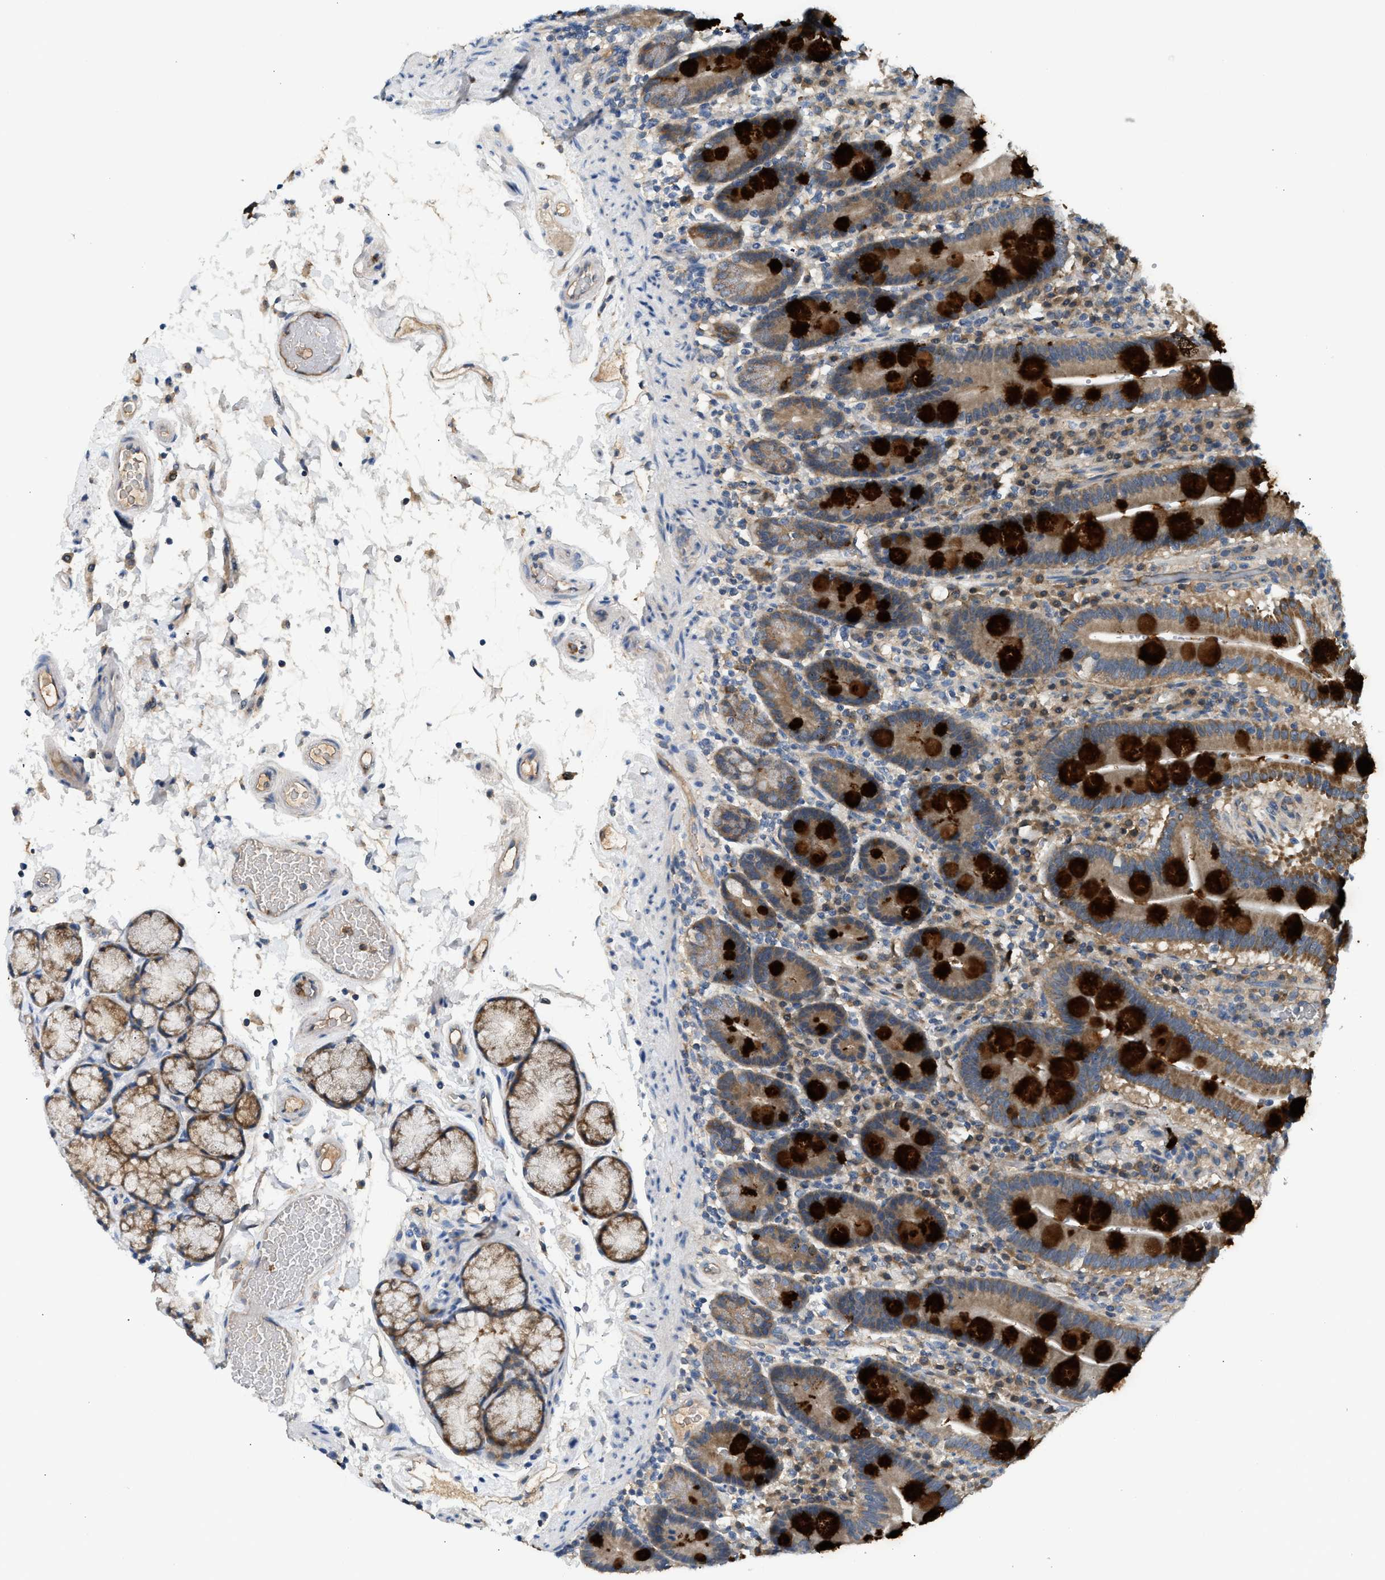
{"staining": {"intensity": "strong", "quantity": "25%-75%", "location": "cytoplasmic/membranous"}, "tissue": "duodenum", "cell_type": "Glandular cells", "image_type": "normal", "snomed": [{"axis": "morphology", "description": "Normal tissue, NOS"}, {"axis": "topography", "description": "Small intestine, NOS"}], "caption": "High-magnification brightfield microscopy of normal duodenum stained with DAB (3,3'-diaminobenzidine) (brown) and counterstained with hematoxylin (blue). glandular cells exhibit strong cytoplasmic/membranous staining is identified in about25%-75% of cells.", "gene": "RHBDF2", "patient": {"sex": "female", "age": 71}}